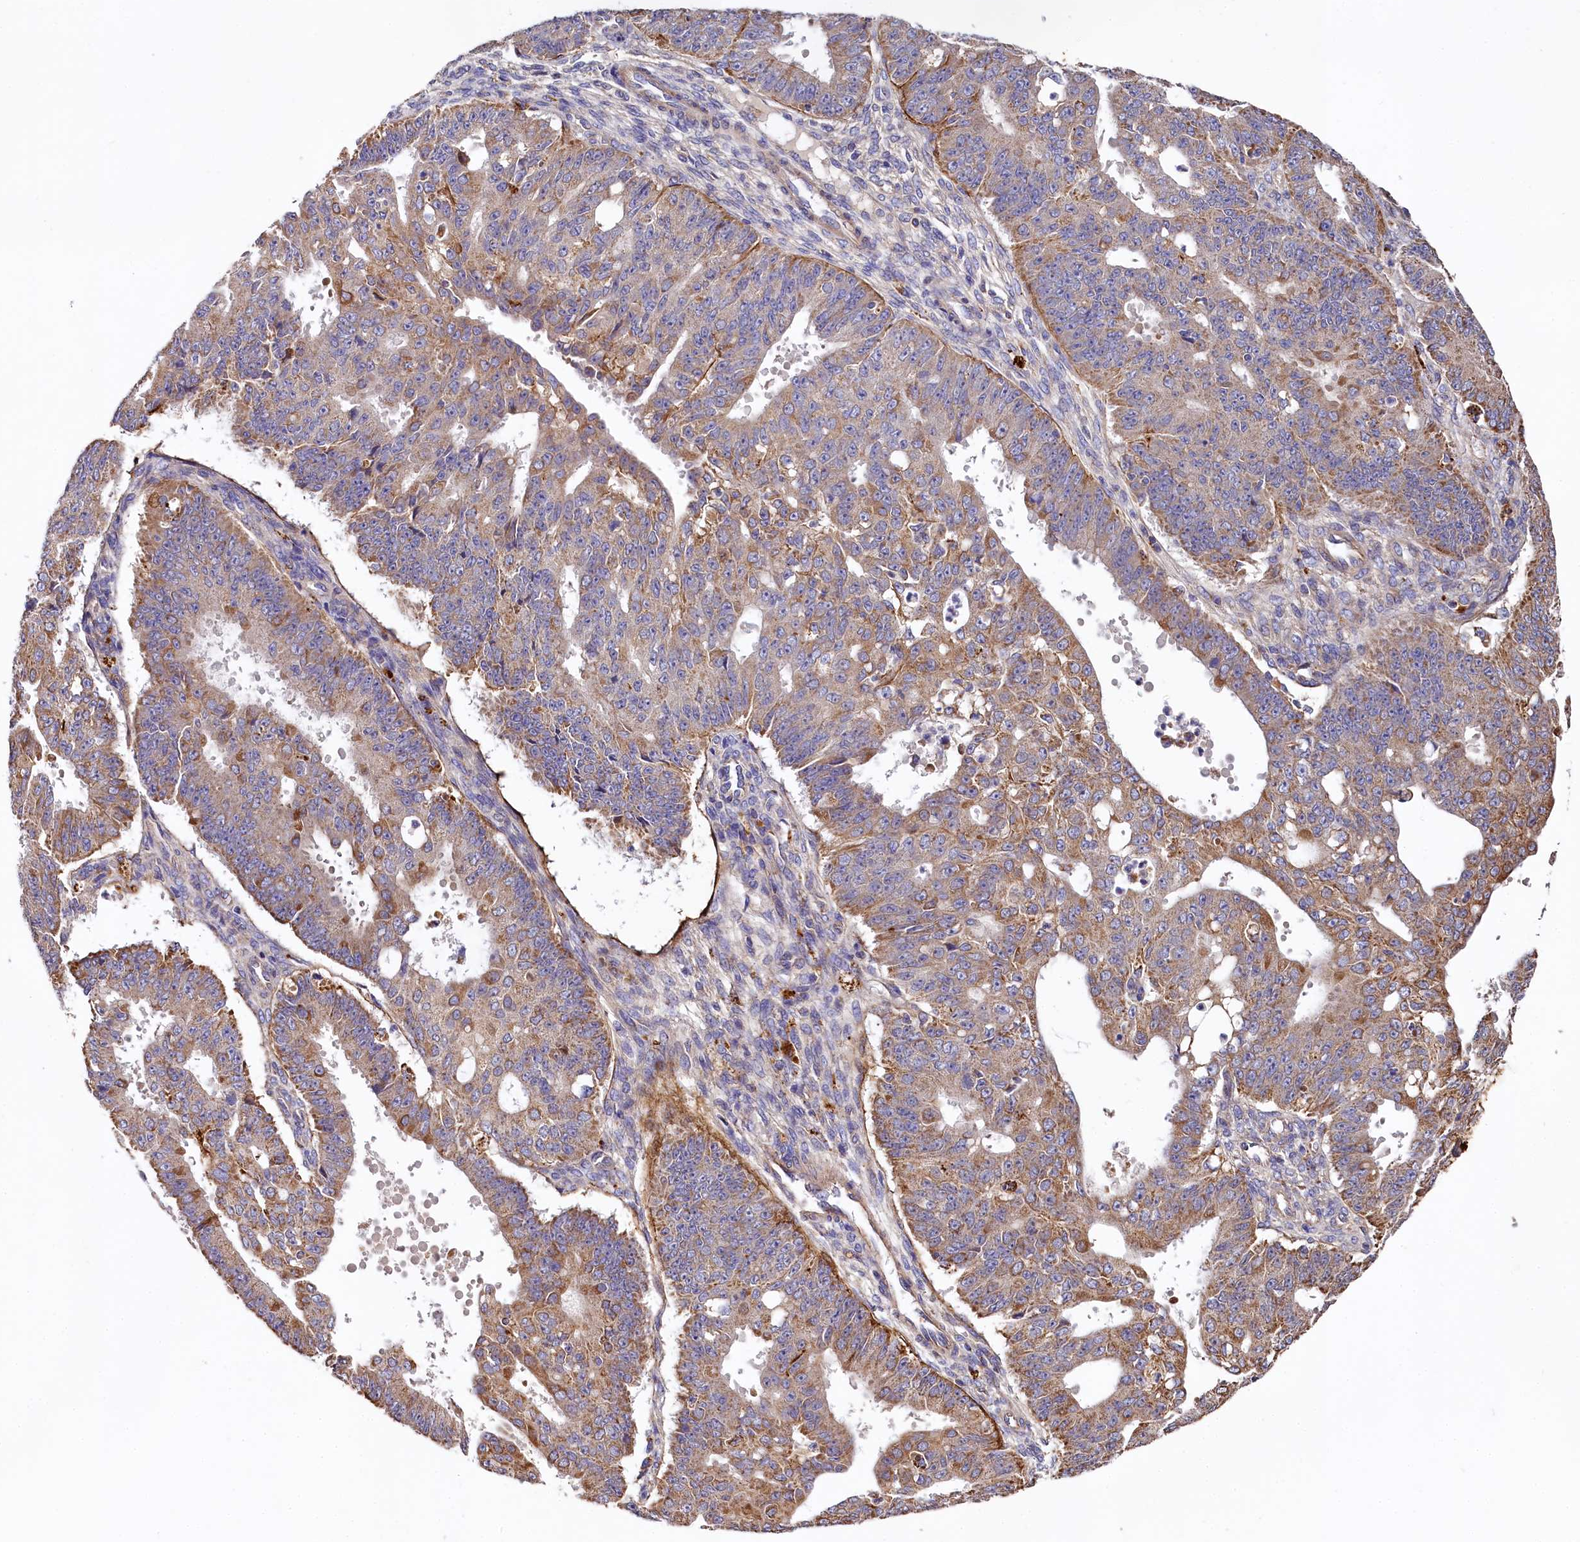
{"staining": {"intensity": "moderate", "quantity": ">75%", "location": "cytoplasmic/membranous"}, "tissue": "ovarian cancer", "cell_type": "Tumor cells", "image_type": "cancer", "snomed": [{"axis": "morphology", "description": "Carcinoma, endometroid"}, {"axis": "topography", "description": "Appendix"}, {"axis": "topography", "description": "Ovary"}], "caption": "Protein expression by IHC shows moderate cytoplasmic/membranous expression in about >75% of tumor cells in ovarian cancer. Ihc stains the protein of interest in brown and the nuclei are stained blue.", "gene": "SPRYD3", "patient": {"sex": "female", "age": 42}}